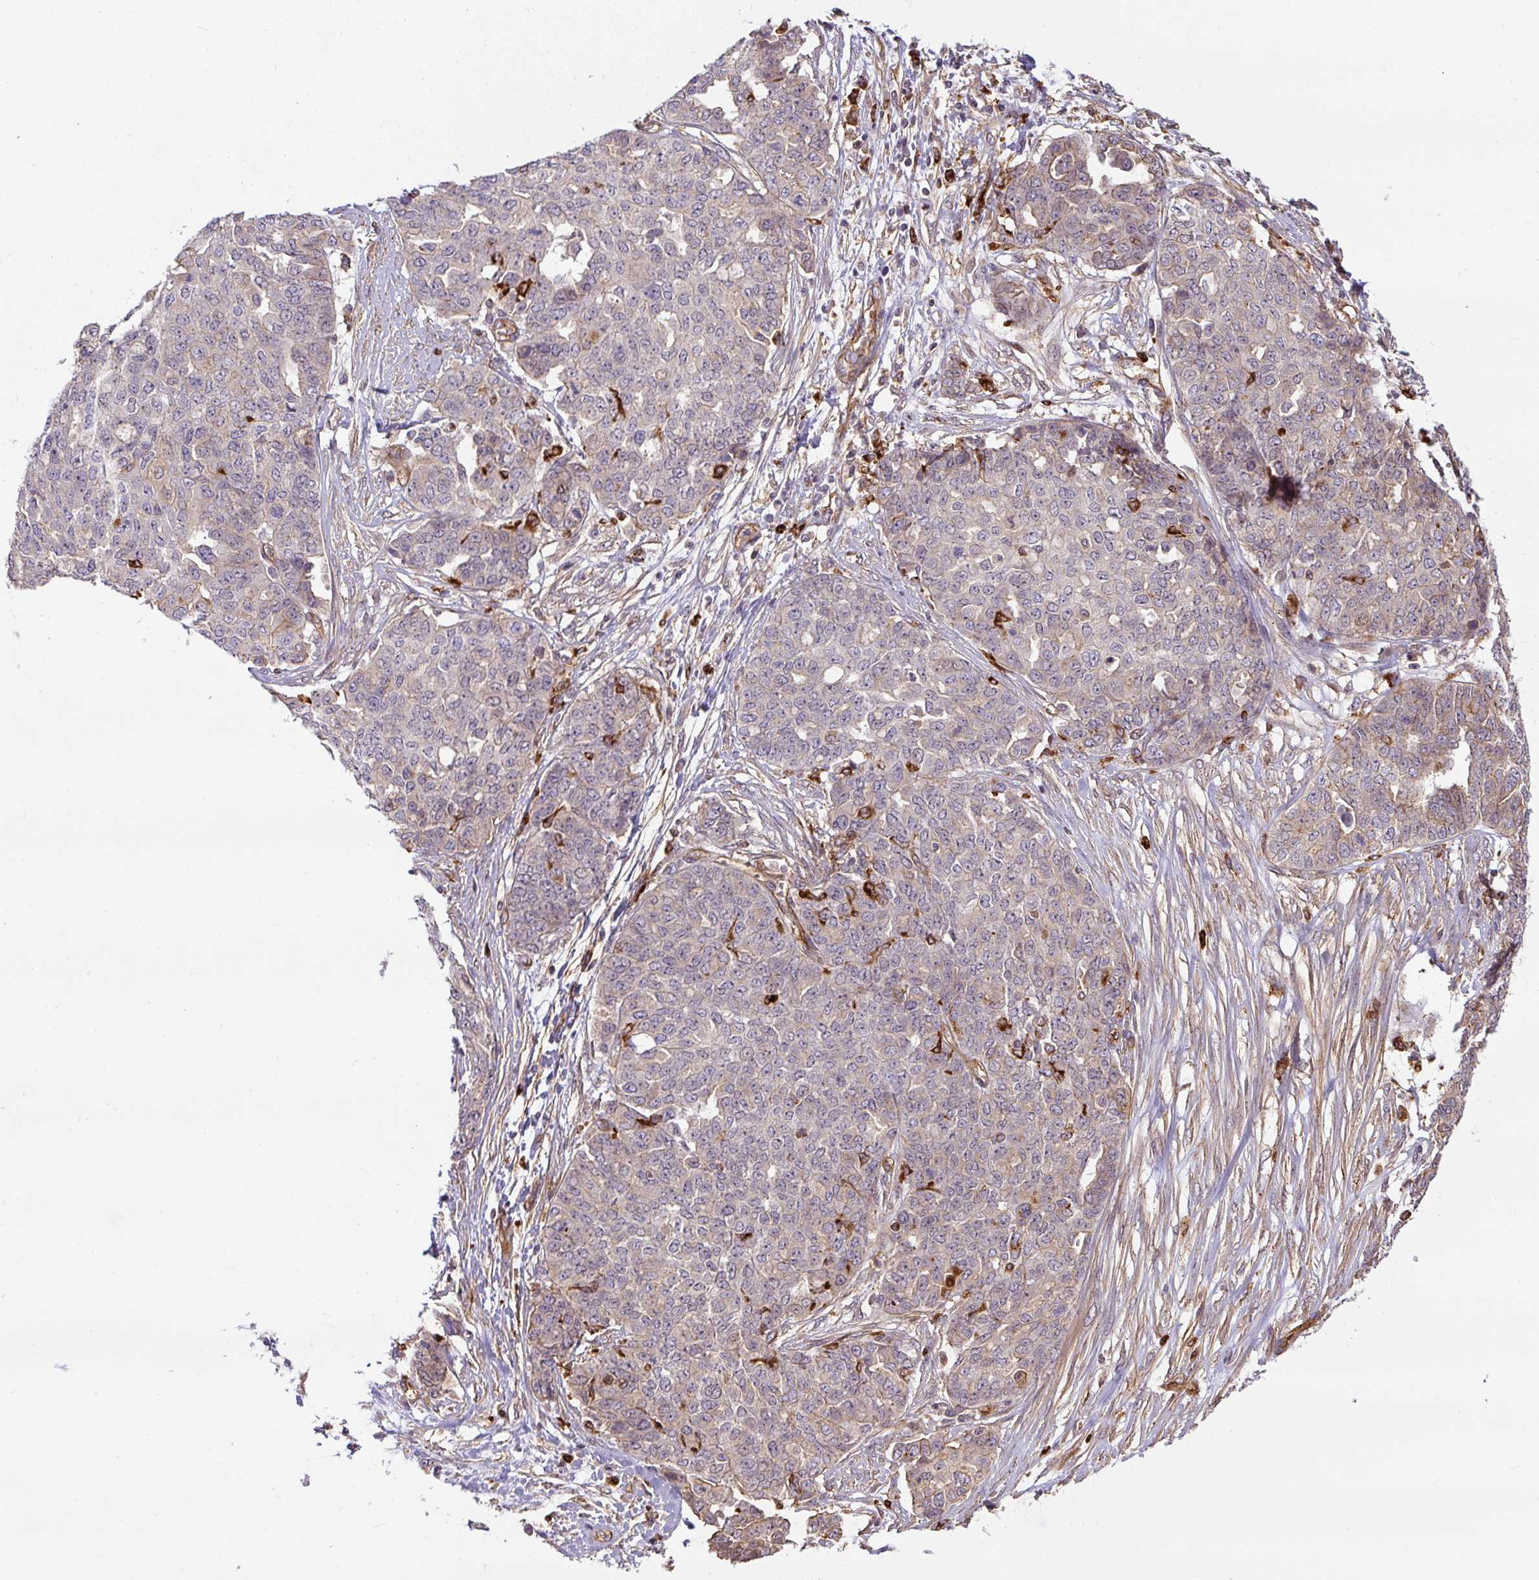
{"staining": {"intensity": "weak", "quantity": "<25%", "location": "cytoplasmic/membranous"}, "tissue": "ovarian cancer", "cell_type": "Tumor cells", "image_type": "cancer", "snomed": [{"axis": "morphology", "description": "Cystadenocarcinoma, serous, NOS"}, {"axis": "topography", "description": "Soft tissue"}, {"axis": "topography", "description": "Ovary"}], "caption": "Tumor cells are negative for protein expression in human serous cystadenocarcinoma (ovarian).", "gene": "B3GALT5", "patient": {"sex": "female", "age": 57}}